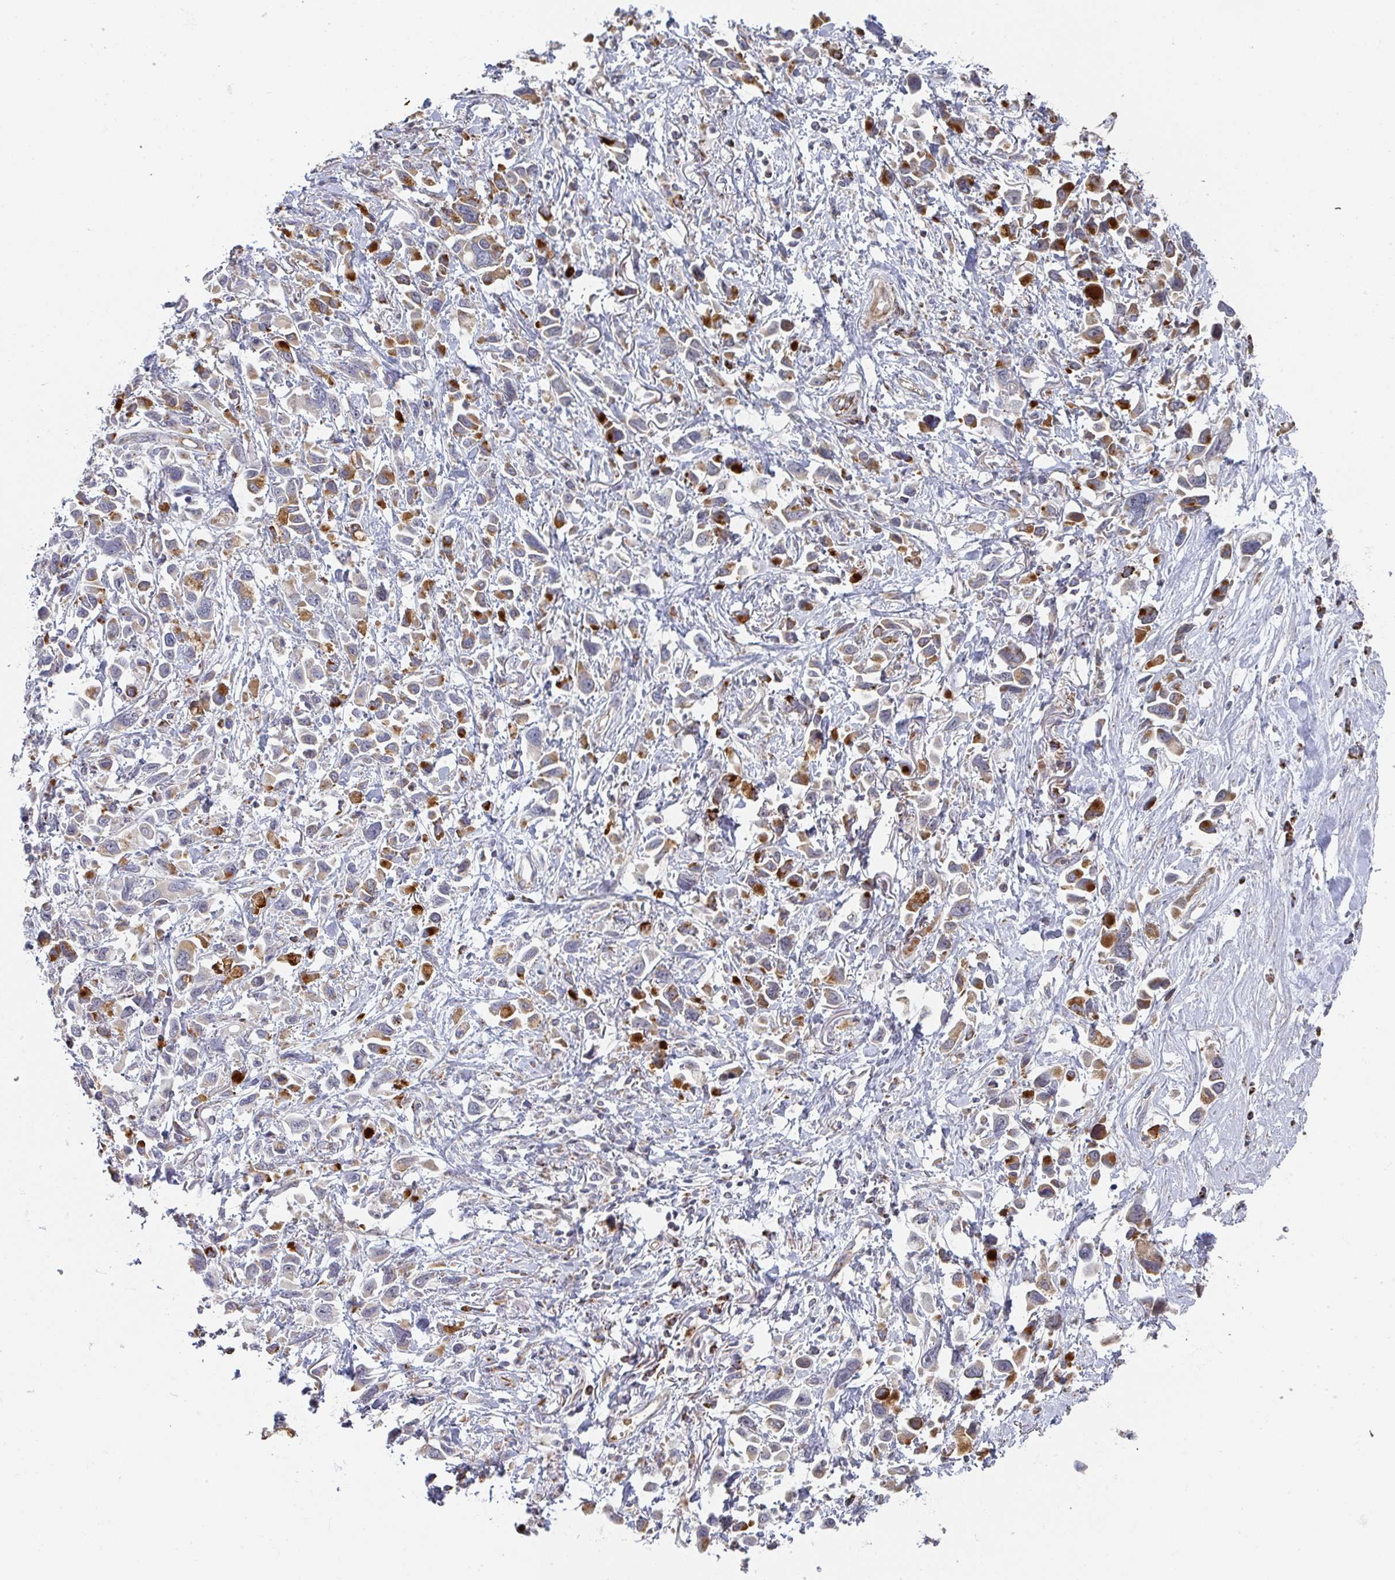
{"staining": {"intensity": "strong", "quantity": "25%-75%", "location": "cytoplasmic/membranous"}, "tissue": "stomach cancer", "cell_type": "Tumor cells", "image_type": "cancer", "snomed": [{"axis": "morphology", "description": "Adenocarcinoma, NOS"}, {"axis": "topography", "description": "Stomach"}], "caption": "Immunohistochemistry photomicrograph of neoplastic tissue: human stomach cancer stained using IHC demonstrates high levels of strong protein expression localized specifically in the cytoplasmic/membranous of tumor cells, appearing as a cytoplasmic/membranous brown color.", "gene": "ZNF526", "patient": {"sex": "female", "age": 81}}